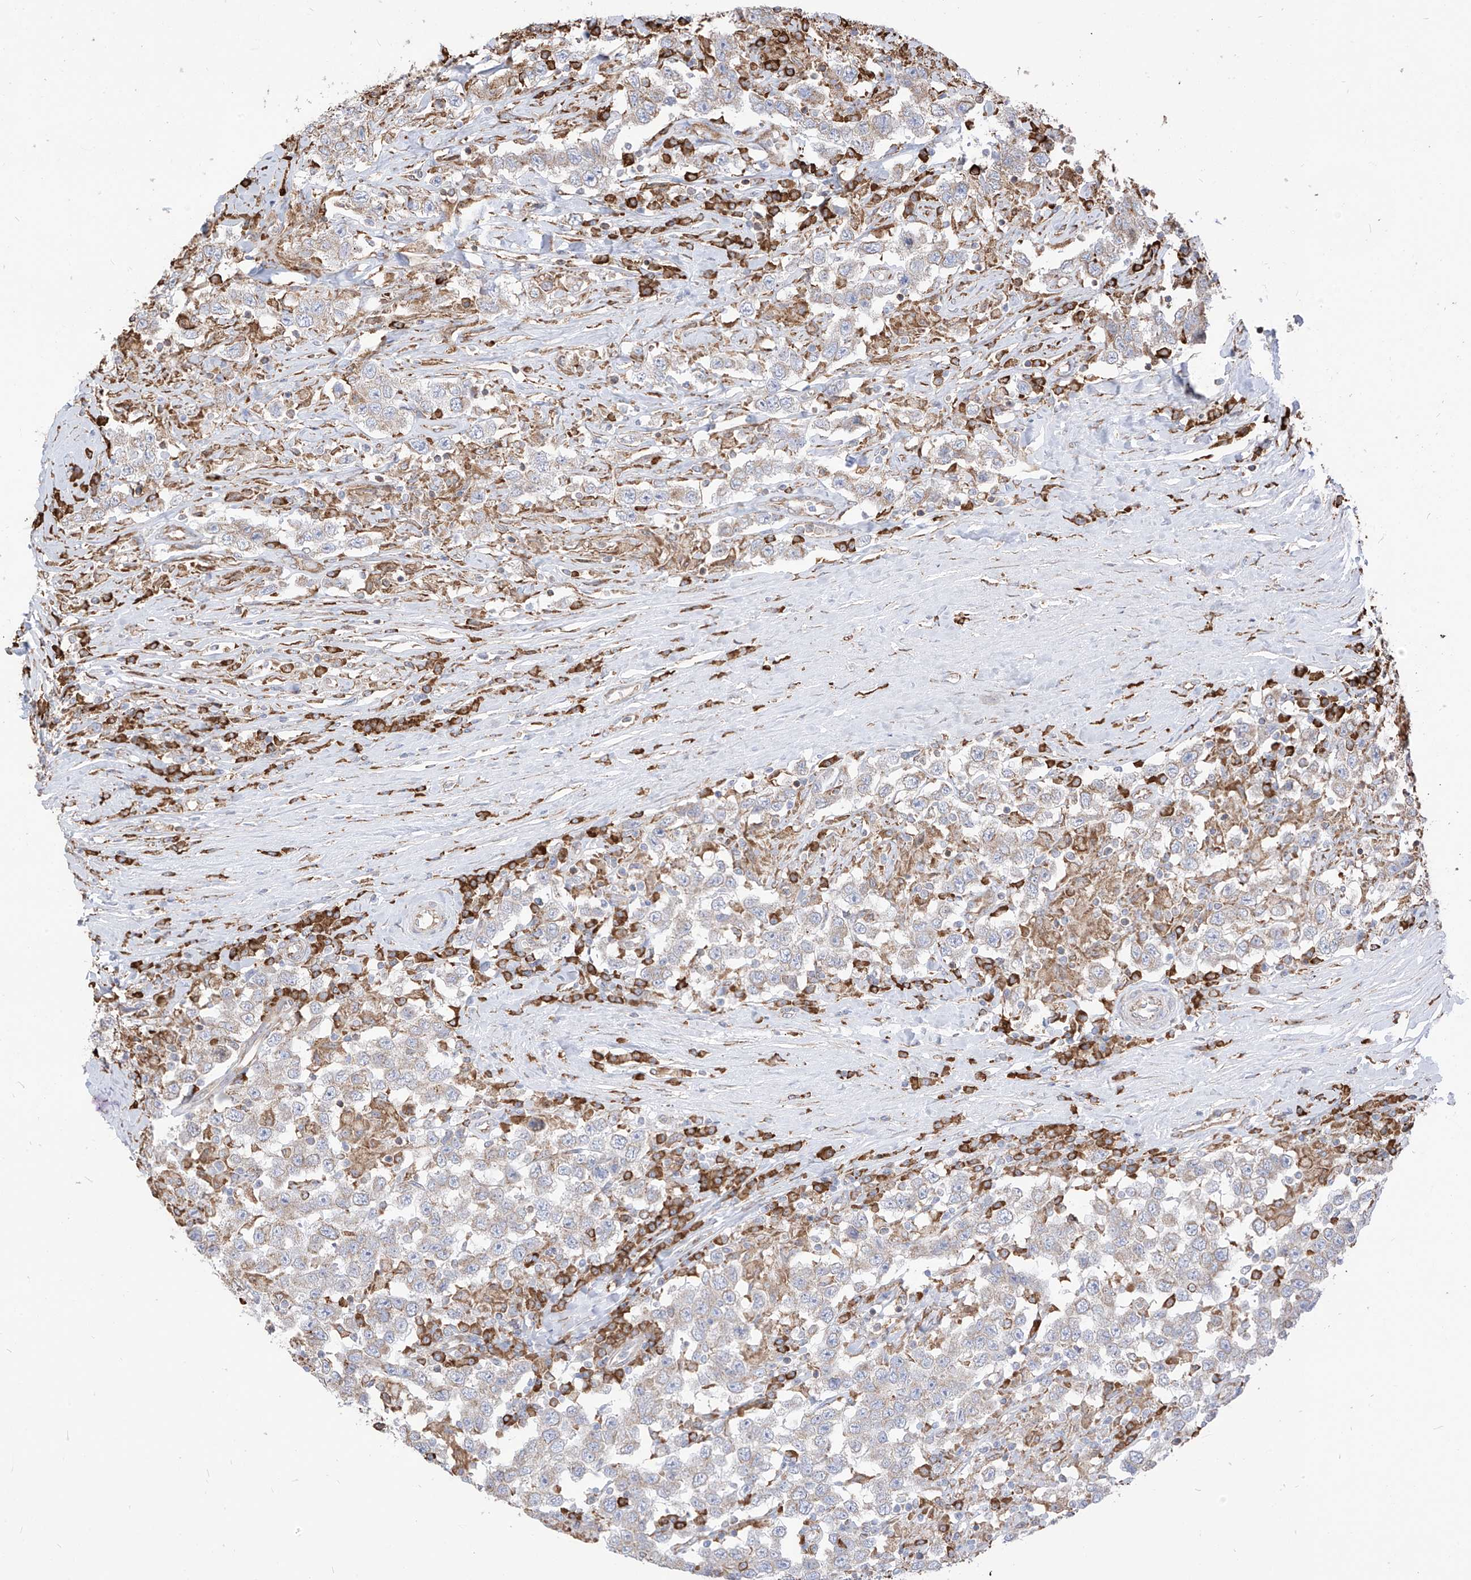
{"staining": {"intensity": "moderate", "quantity": "25%-75%", "location": "cytoplasmic/membranous"}, "tissue": "testis cancer", "cell_type": "Tumor cells", "image_type": "cancer", "snomed": [{"axis": "morphology", "description": "Seminoma, NOS"}, {"axis": "topography", "description": "Testis"}], "caption": "Protein expression analysis of seminoma (testis) demonstrates moderate cytoplasmic/membranous staining in about 25%-75% of tumor cells.", "gene": "PDIA6", "patient": {"sex": "male", "age": 41}}